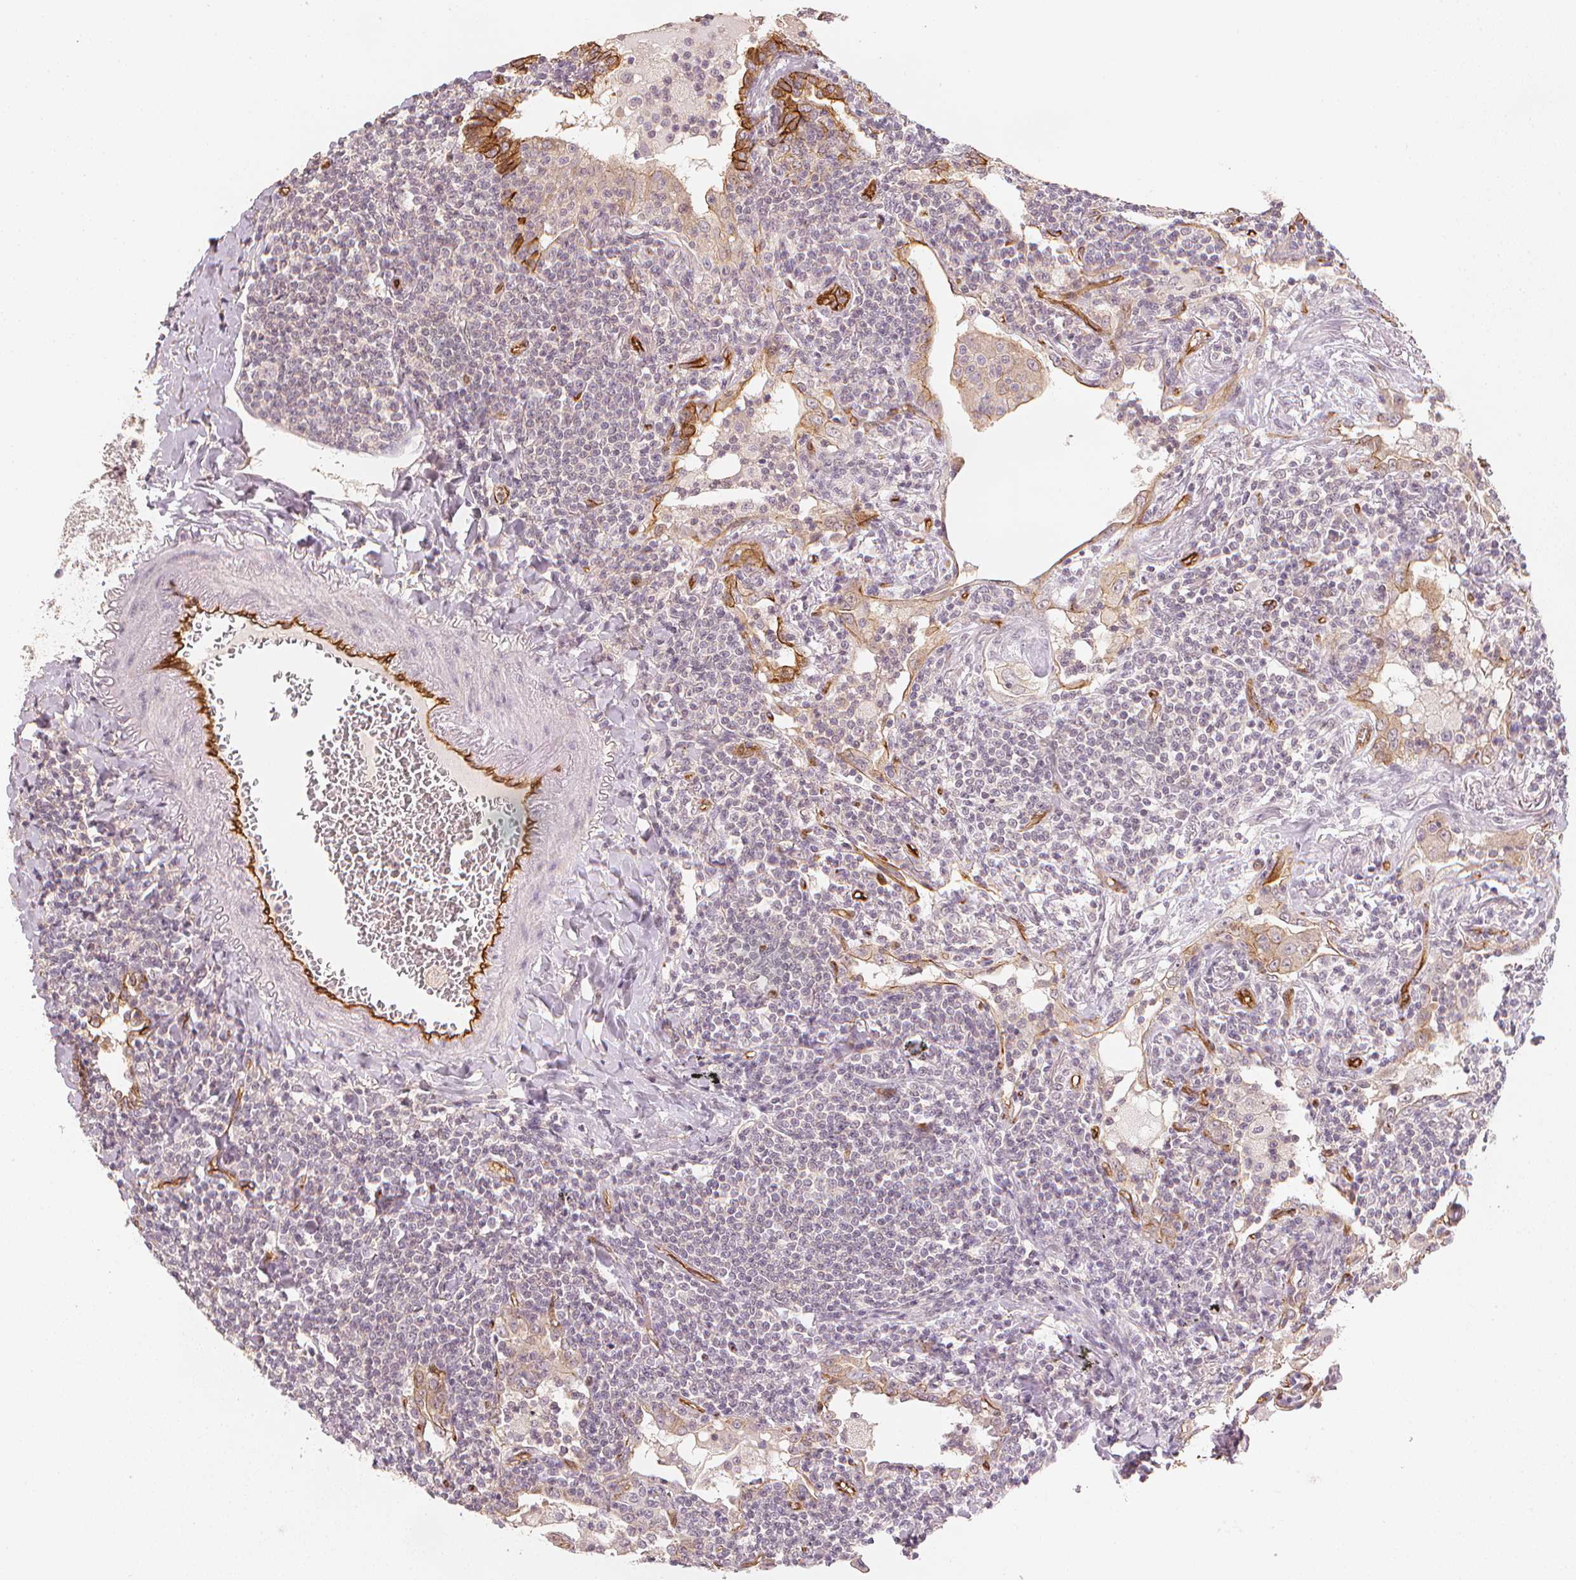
{"staining": {"intensity": "negative", "quantity": "none", "location": "none"}, "tissue": "lymphoma", "cell_type": "Tumor cells", "image_type": "cancer", "snomed": [{"axis": "morphology", "description": "Malignant lymphoma, non-Hodgkin's type, Low grade"}, {"axis": "topography", "description": "Lung"}], "caption": "Tumor cells show no significant staining in low-grade malignant lymphoma, non-Hodgkin's type. (DAB immunohistochemistry (IHC), high magnification).", "gene": "CIB1", "patient": {"sex": "female", "age": 71}}